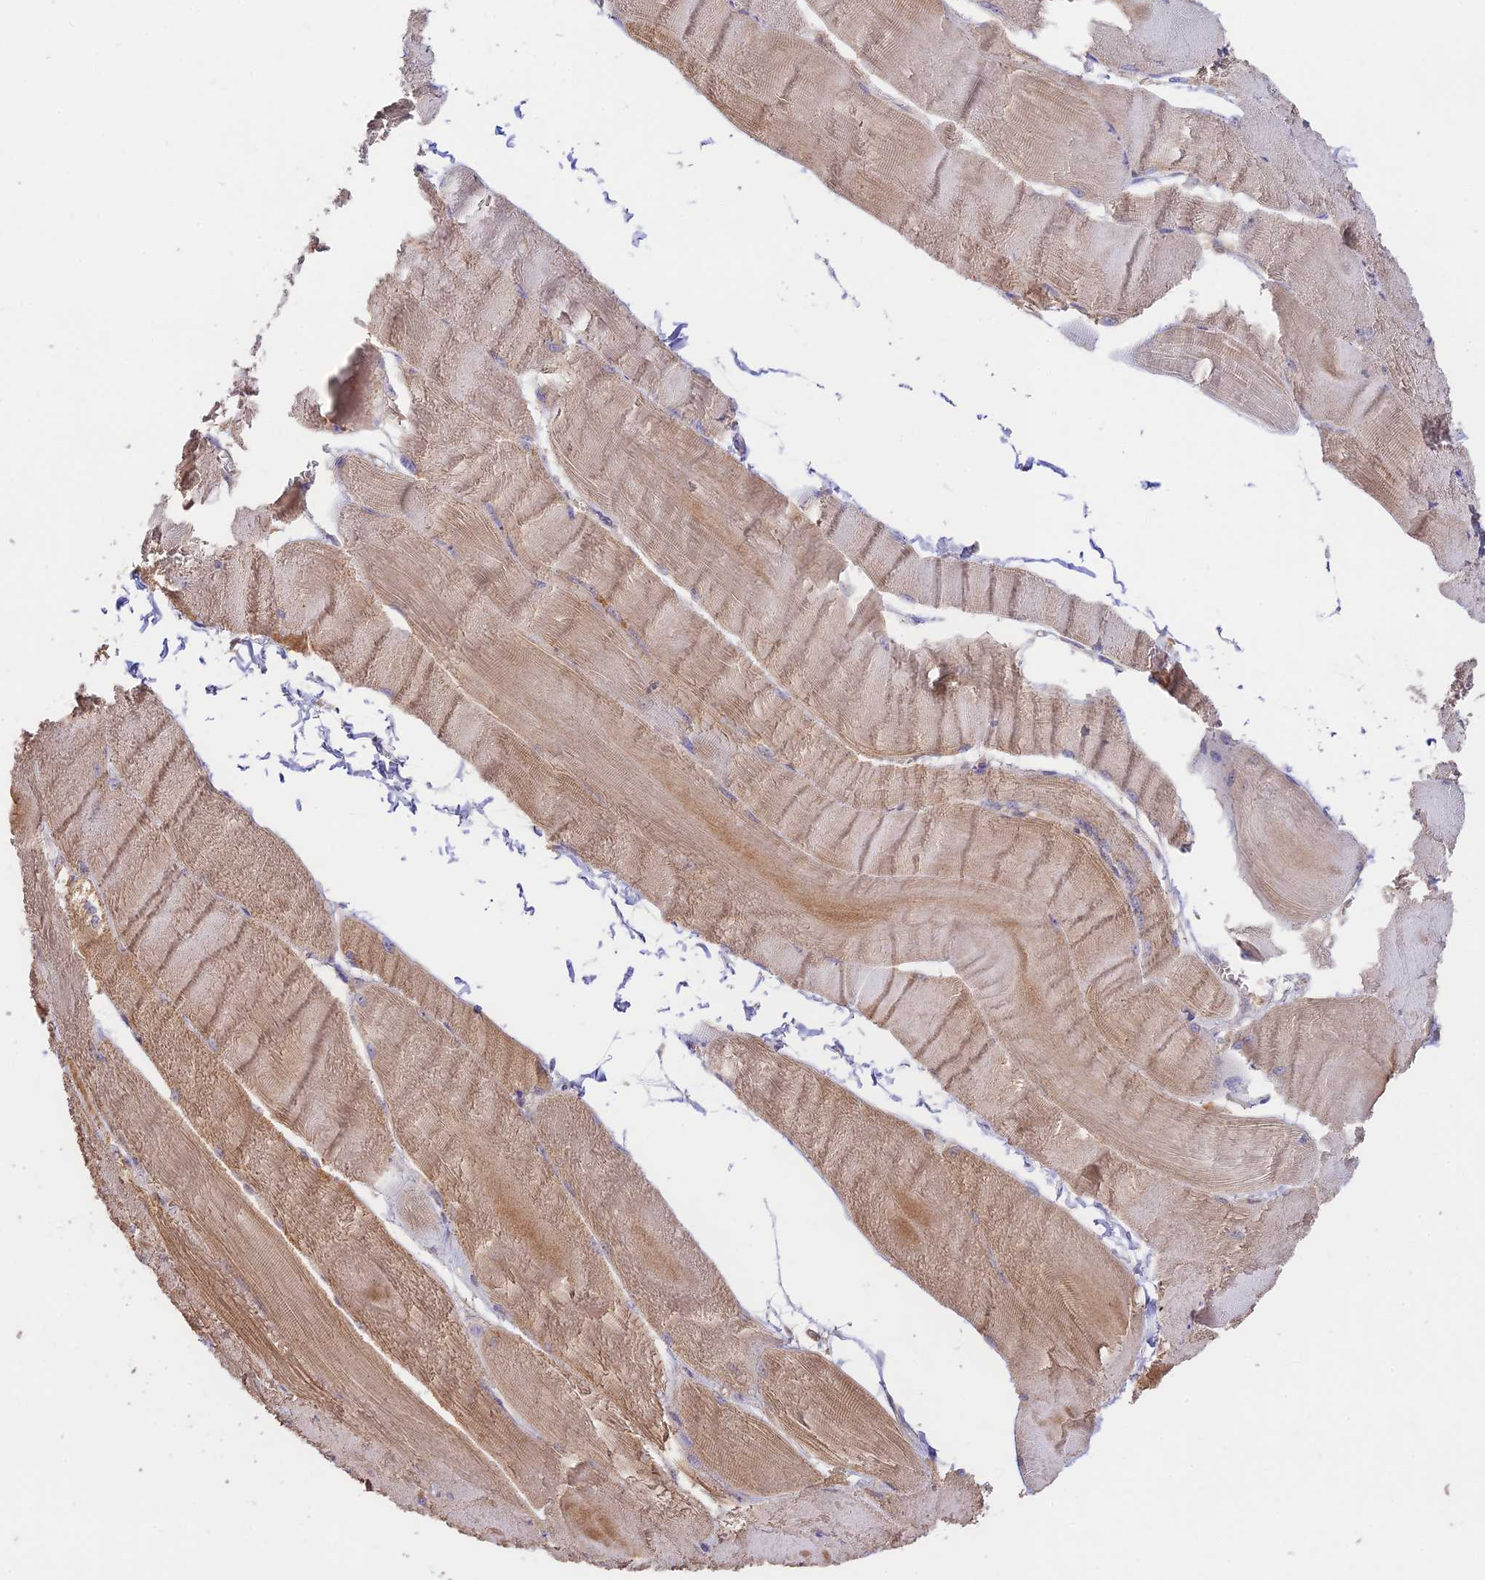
{"staining": {"intensity": "moderate", "quantity": "25%-75%", "location": "cytoplasmic/membranous"}, "tissue": "skeletal muscle", "cell_type": "Myocytes", "image_type": "normal", "snomed": [{"axis": "morphology", "description": "Normal tissue, NOS"}, {"axis": "morphology", "description": "Basal cell carcinoma"}, {"axis": "topography", "description": "Skeletal muscle"}], "caption": "Skeletal muscle stained with DAB immunohistochemistry displays medium levels of moderate cytoplasmic/membranous expression in about 25%-75% of myocytes.", "gene": "CLCF1", "patient": {"sex": "female", "age": 64}}